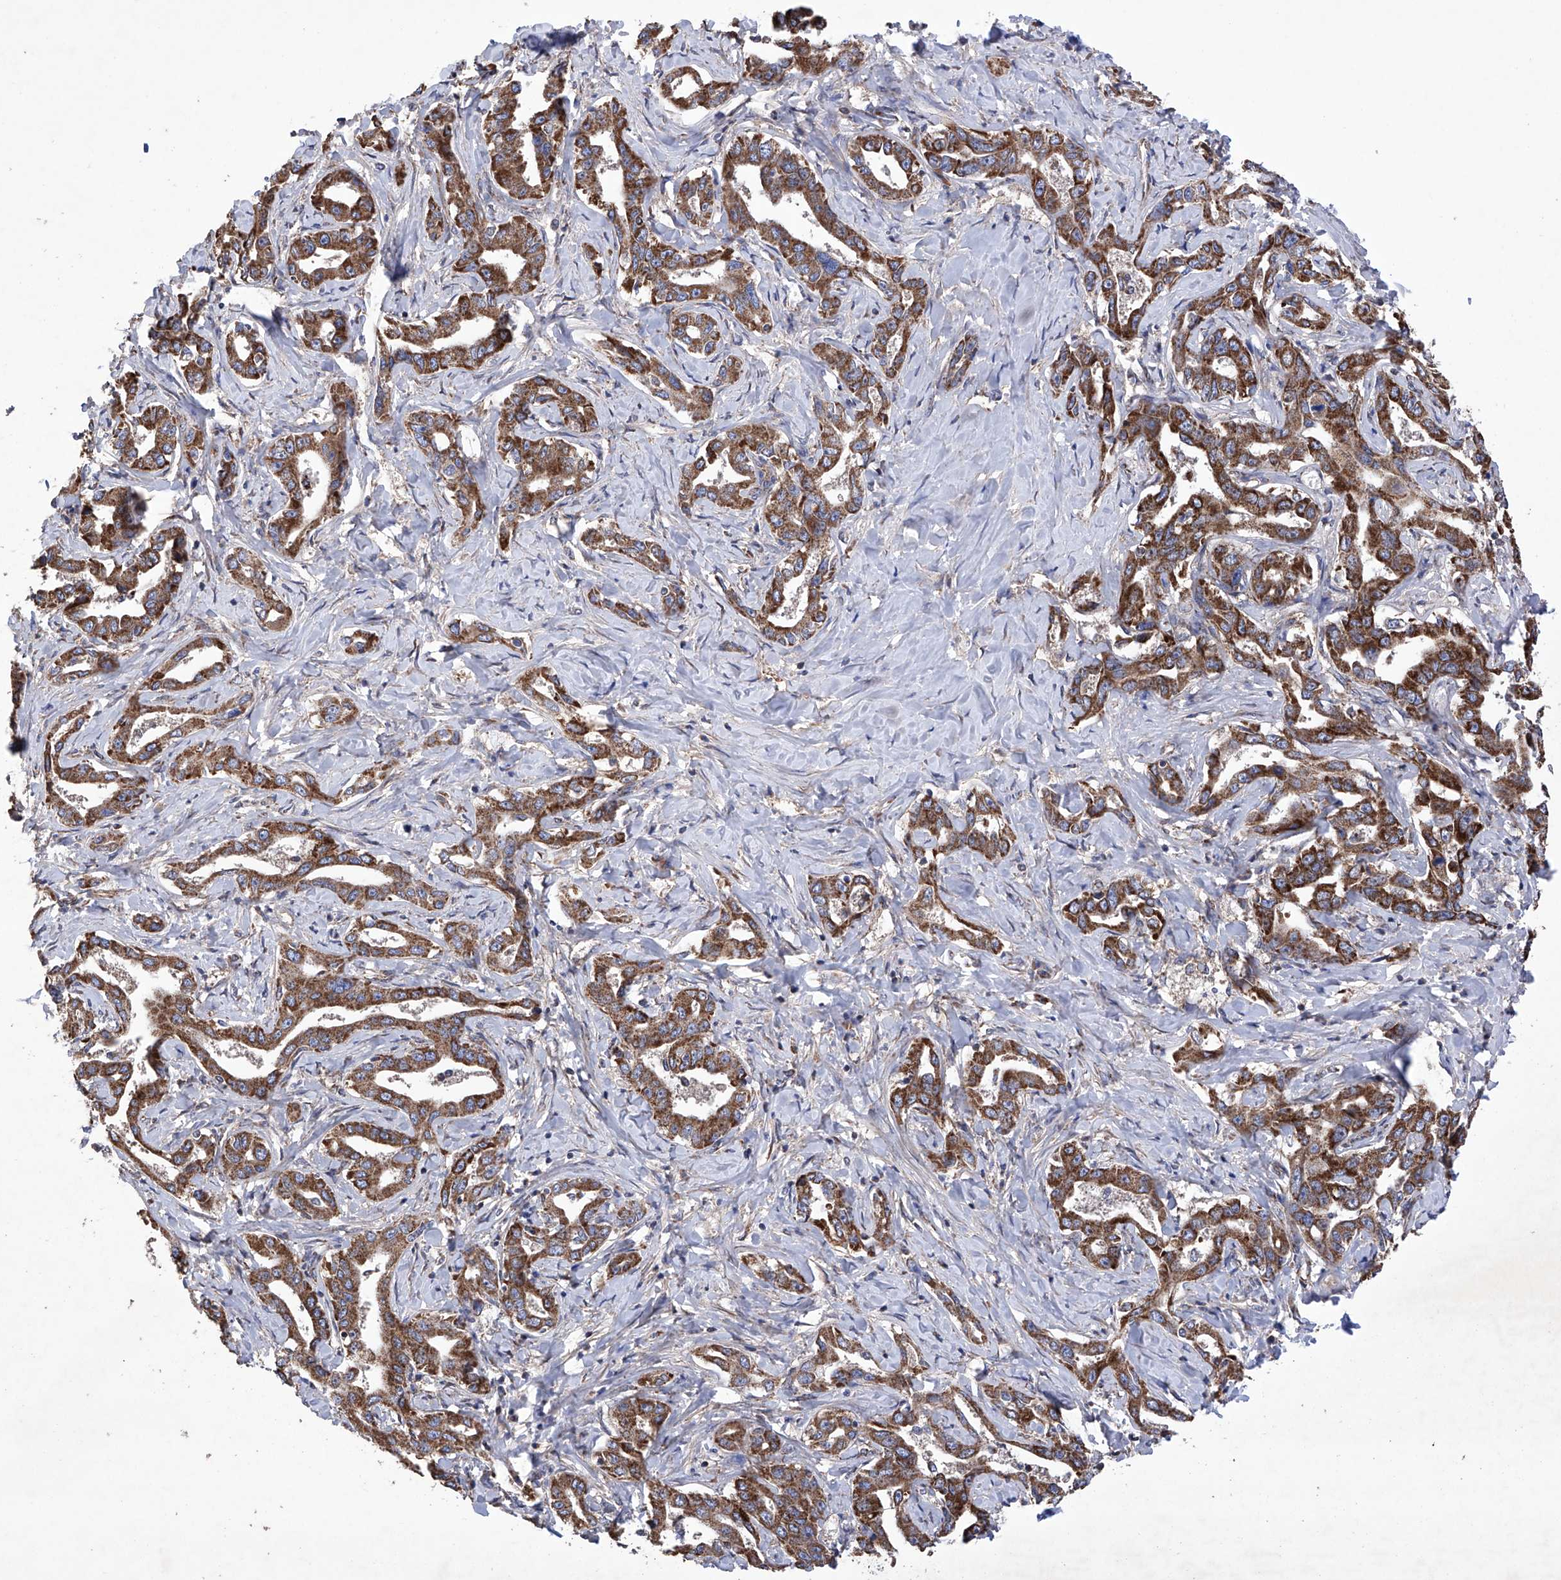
{"staining": {"intensity": "moderate", "quantity": ">75%", "location": "cytoplasmic/membranous"}, "tissue": "liver cancer", "cell_type": "Tumor cells", "image_type": "cancer", "snomed": [{"axis": "morphology", "description": "Cholangiocarcinoma"}, {"axis": "topography", "description": "Liver"}], "caption": "Human liver cholangiocarcinoma stained with a protein marker shows moderate staining in tumor cells.", "gene": "EFCAB2", "patient": {"sex": "male", "age": 59}}